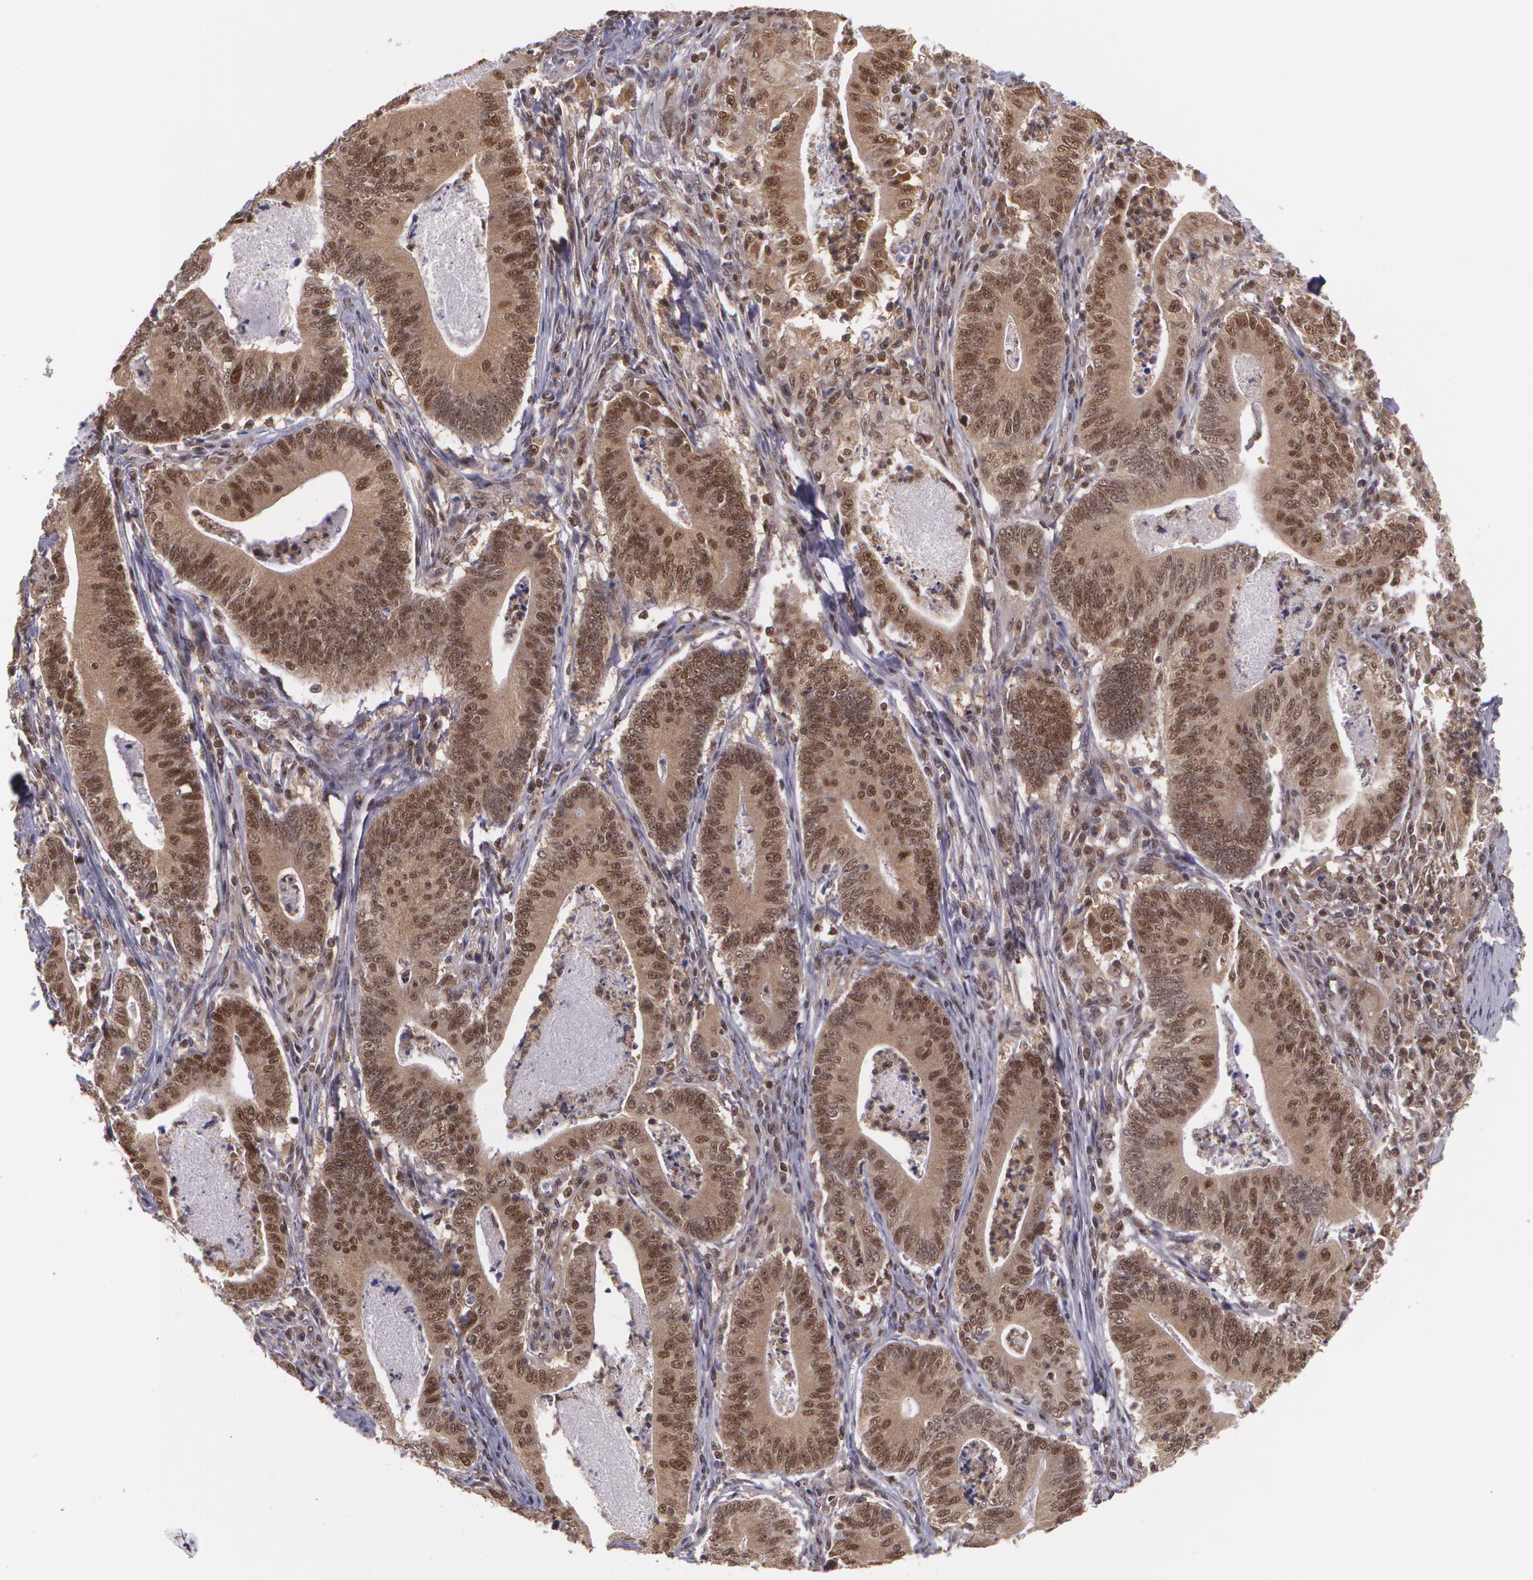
{"staining": {"intensity": "moderate", "quantity": ">75%", "location": "cytoplasmic/membranous,nuclear"}, "tissue": "stomach cancer", "cell_type": "Tumor cells", "image_type": "cancer", "snomed": [{"axis": "morphology", "description": "Adenocarcinoma, NOS"}, {"axis": "topography", "description": "Stomach, lower"}], "caption": "Human stomach cancer (adenocarcinoma) stained for a protein (brown) displays moderate cytoplasmic/membranous and nuclear positive positivity in approximately >75% of tumor cells.", "gene": "CUL2", "patient": {"sex": "female", "age": 86}}